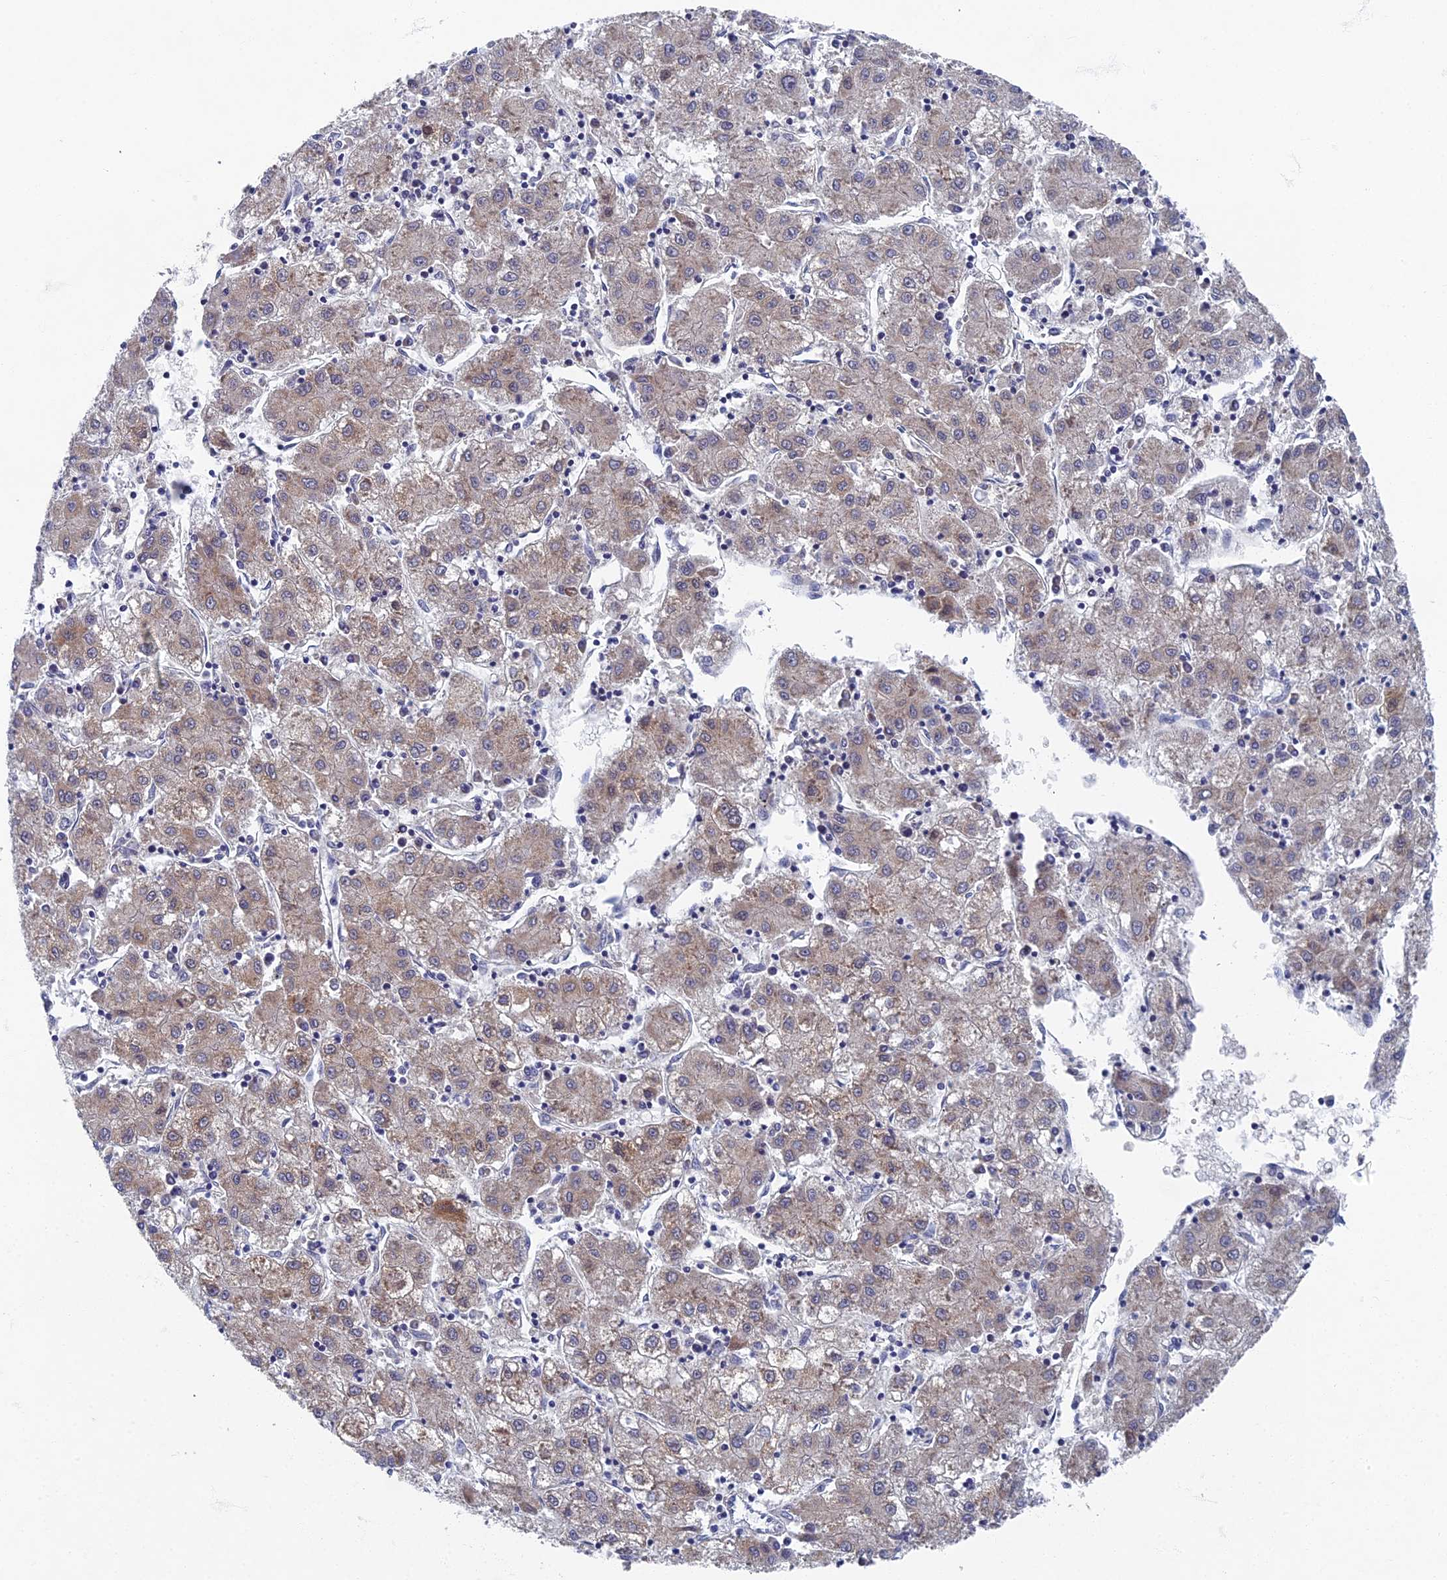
{"staining": {"intensity": "weak", "quantity": ">75%", "location": "cytoplasmic/membranous"}, "tissue": "liver cancer", "cell_type": "Tumor cells", "image_type": "cancer", "snomed": [{"axis": "morphology", "description": "Carcinoma, Hepatocellular, NOS"}, {"axis": "topography", "description": "Liver"}], "caption": "A histopathology image showing weak cytoplasmic/membranous positivity in approximately >75% of tumor cells in liver hepatocellular carcinoma, as visualized by brown immunohistochemical staining.", "gene": "SPIN4", "patient": {"sex": "male", "age": 72}}